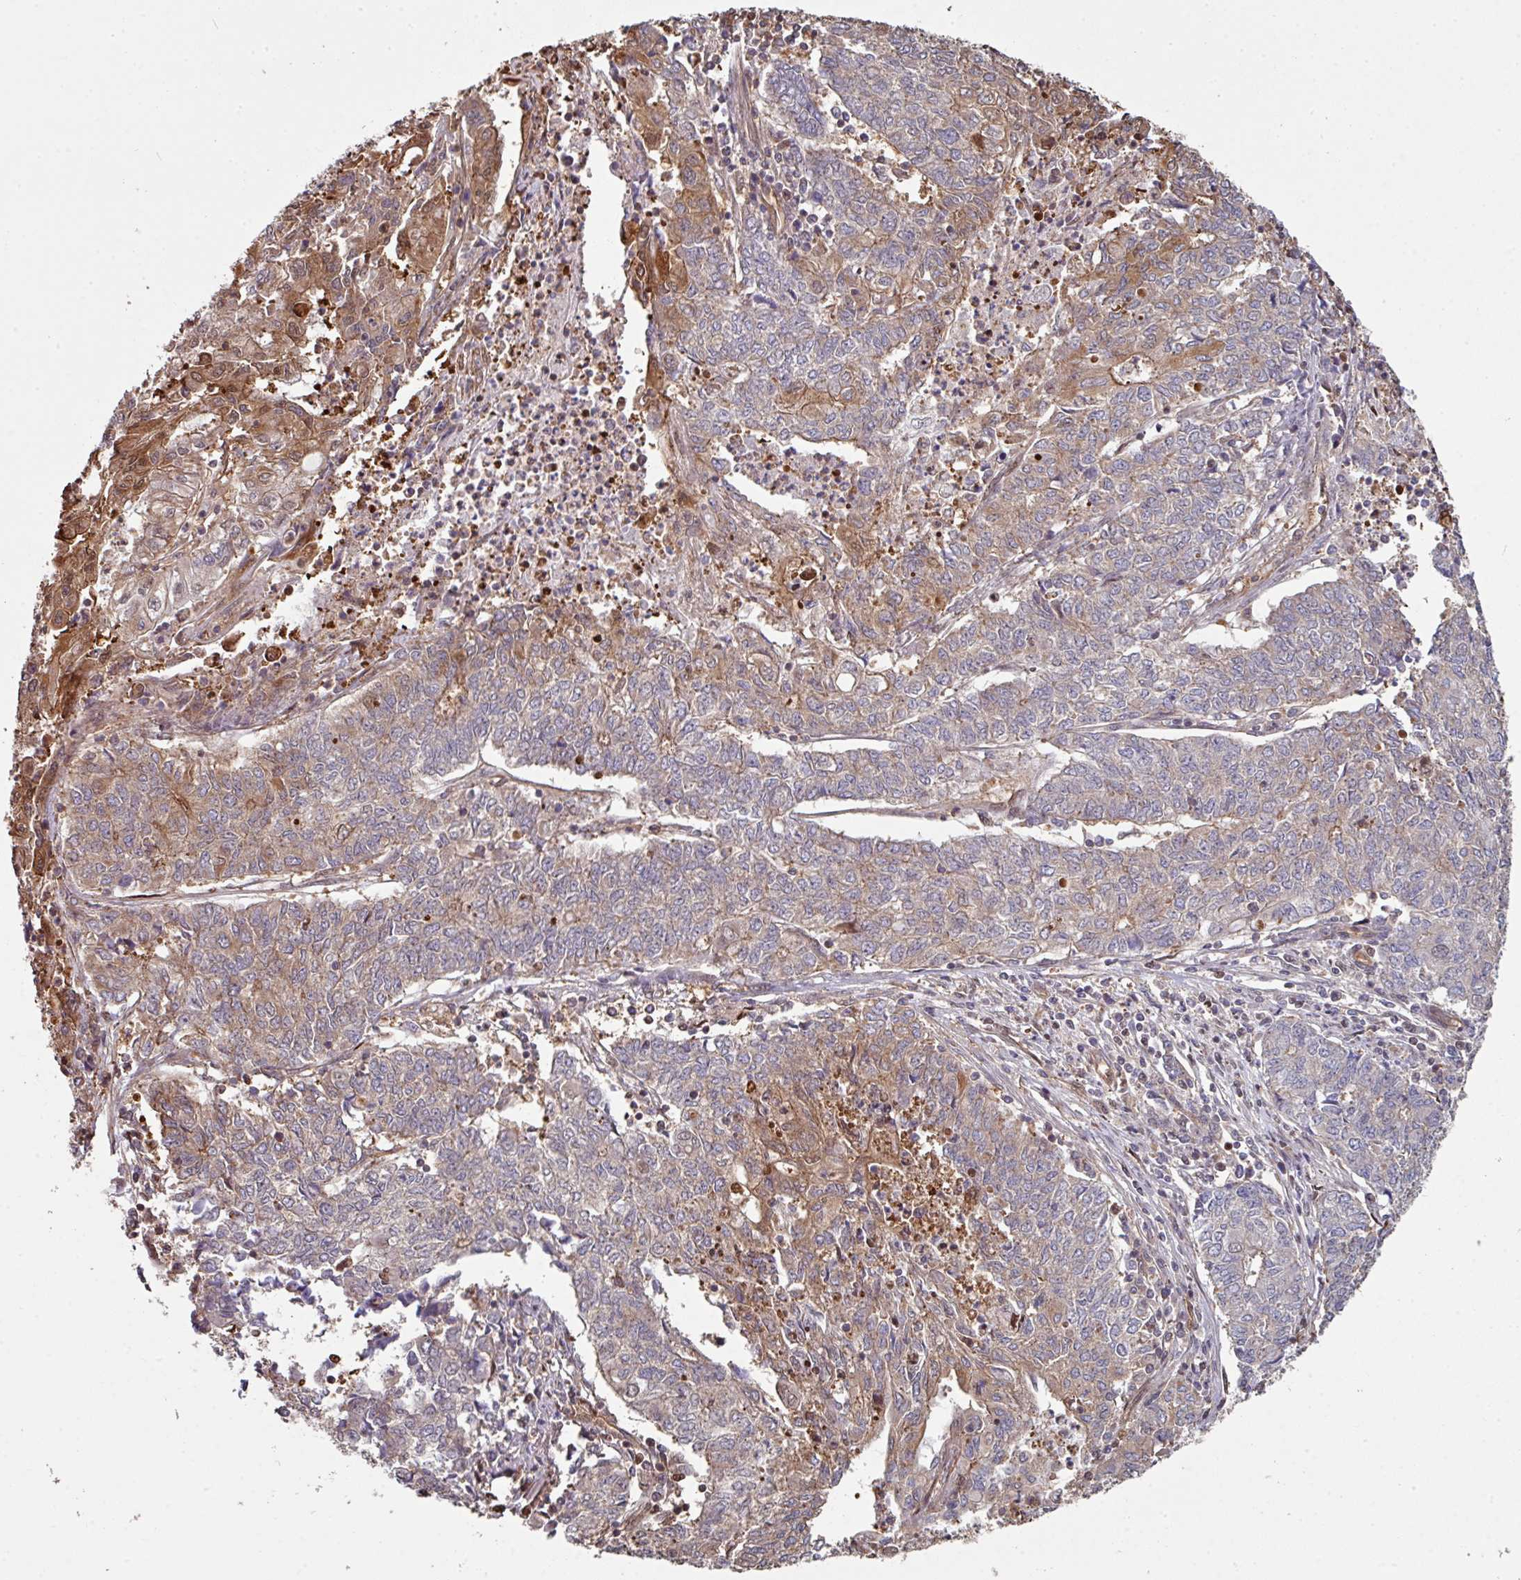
{"staining": {"intensity": "moderate", "quantity": "<25%", "location": "cytoplasmic/membranous"}, "tissue": "endometrial cancer", "cell_type": "Tumor cells", "image_type": "cancer", "snomed": [{"axis": "morphology", "description": "Adenocarcinoma, NOS"}, {"axis": "topography", "description": "Endometrium"}], "caption": "Immunohistochemistry (IHC) of human endometrial cancer displays low levels of moderate cytoplasmic/membranous expression in about <25% of tumor cells.", "gene": "ANO9", "patient": {"sex": "female", "age": 54}}